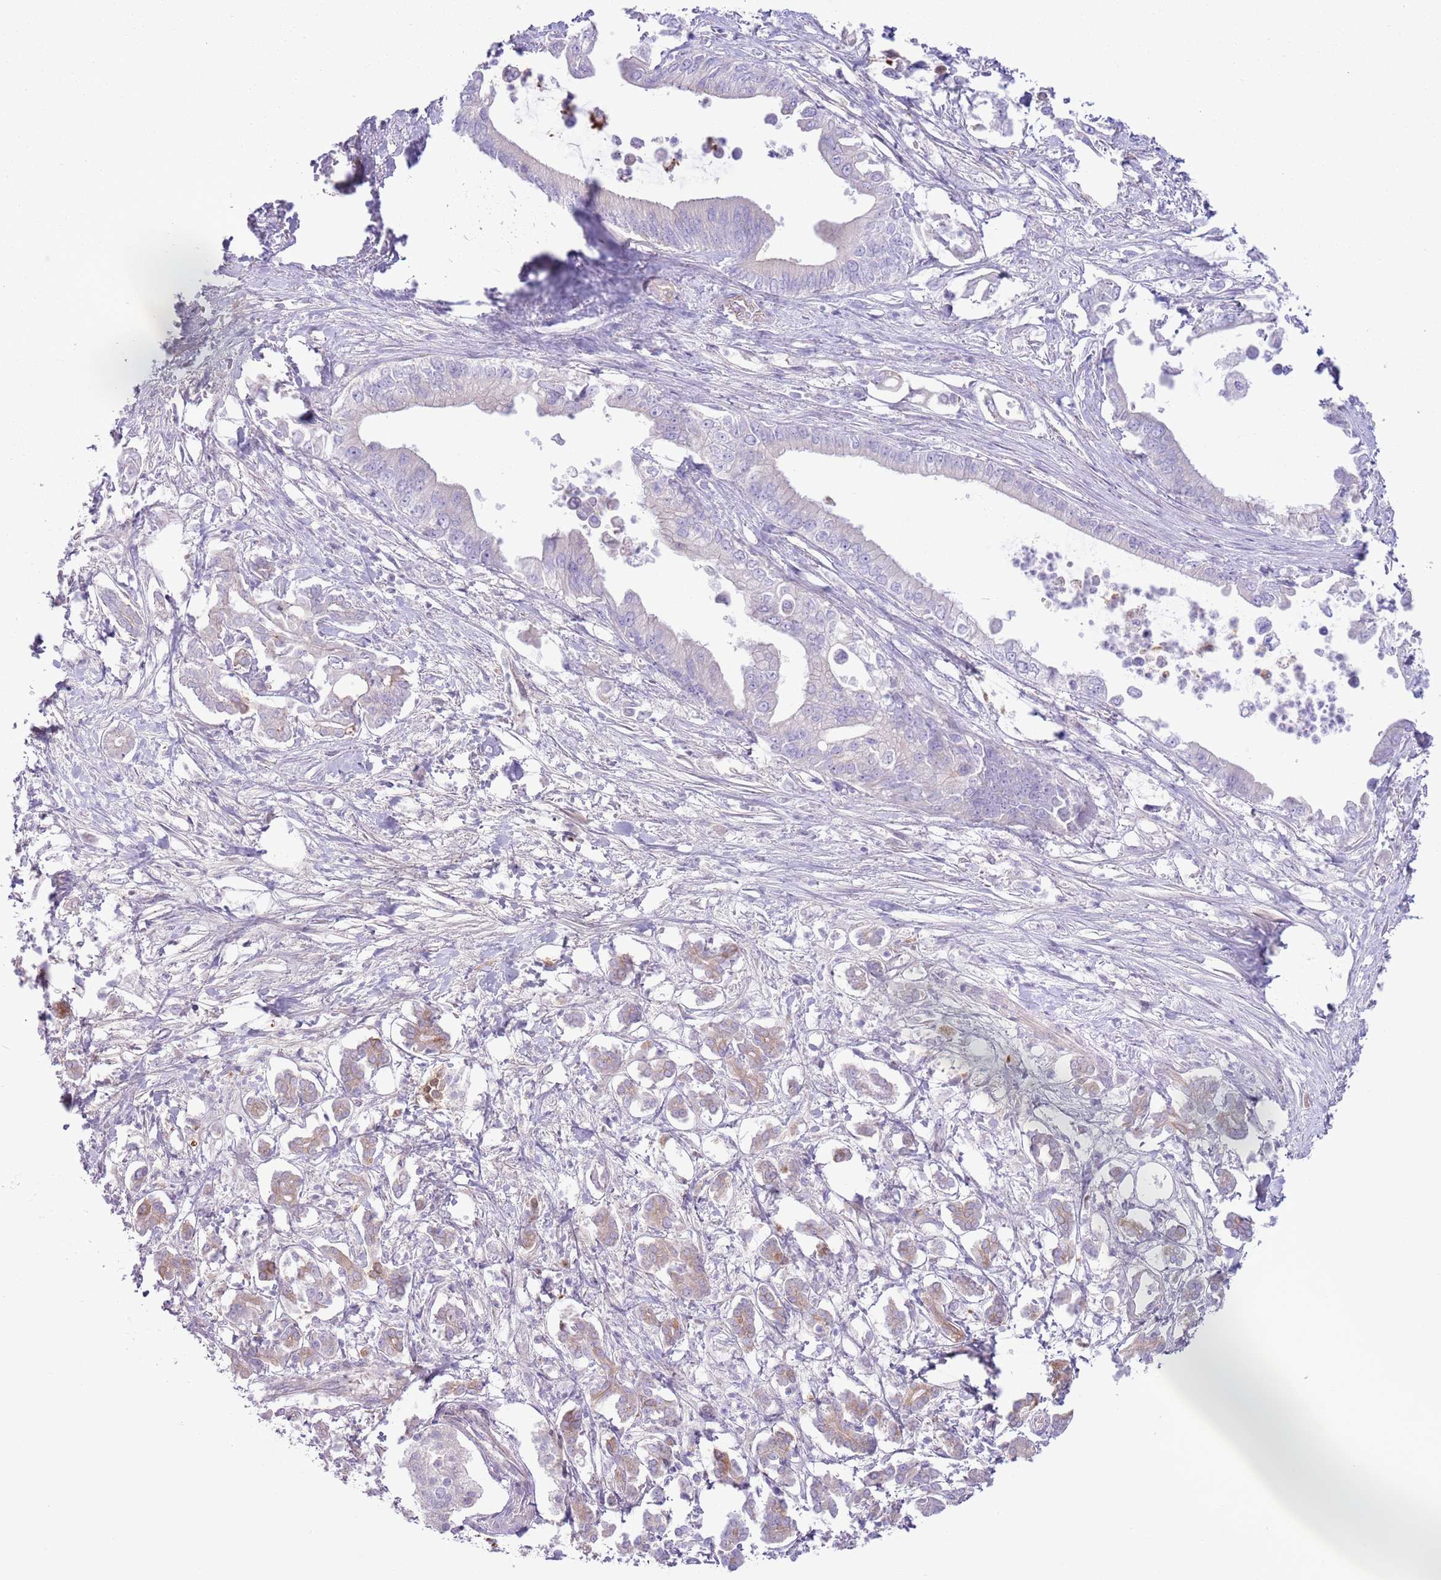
{"staining": {"intensity": "negative", "quantity": "none", "location": "none"}, "tissue": "pancreatic cancer", "cell_type": "Tumor cells", "image_type": "cancer", "snomed": [{"axis": "morphology", "description": "Adenocarcinoma, NOS"}, {"axis": "topography", "description": "Pancreas"}], "caption": "The immunohistochemistry (IHC) micrograph has no significant expression in tumor cells of adenocarcinoma (pancreatic) tissue.", "gene": "CFH", "patient": {"sex": "male", "age": 61}}